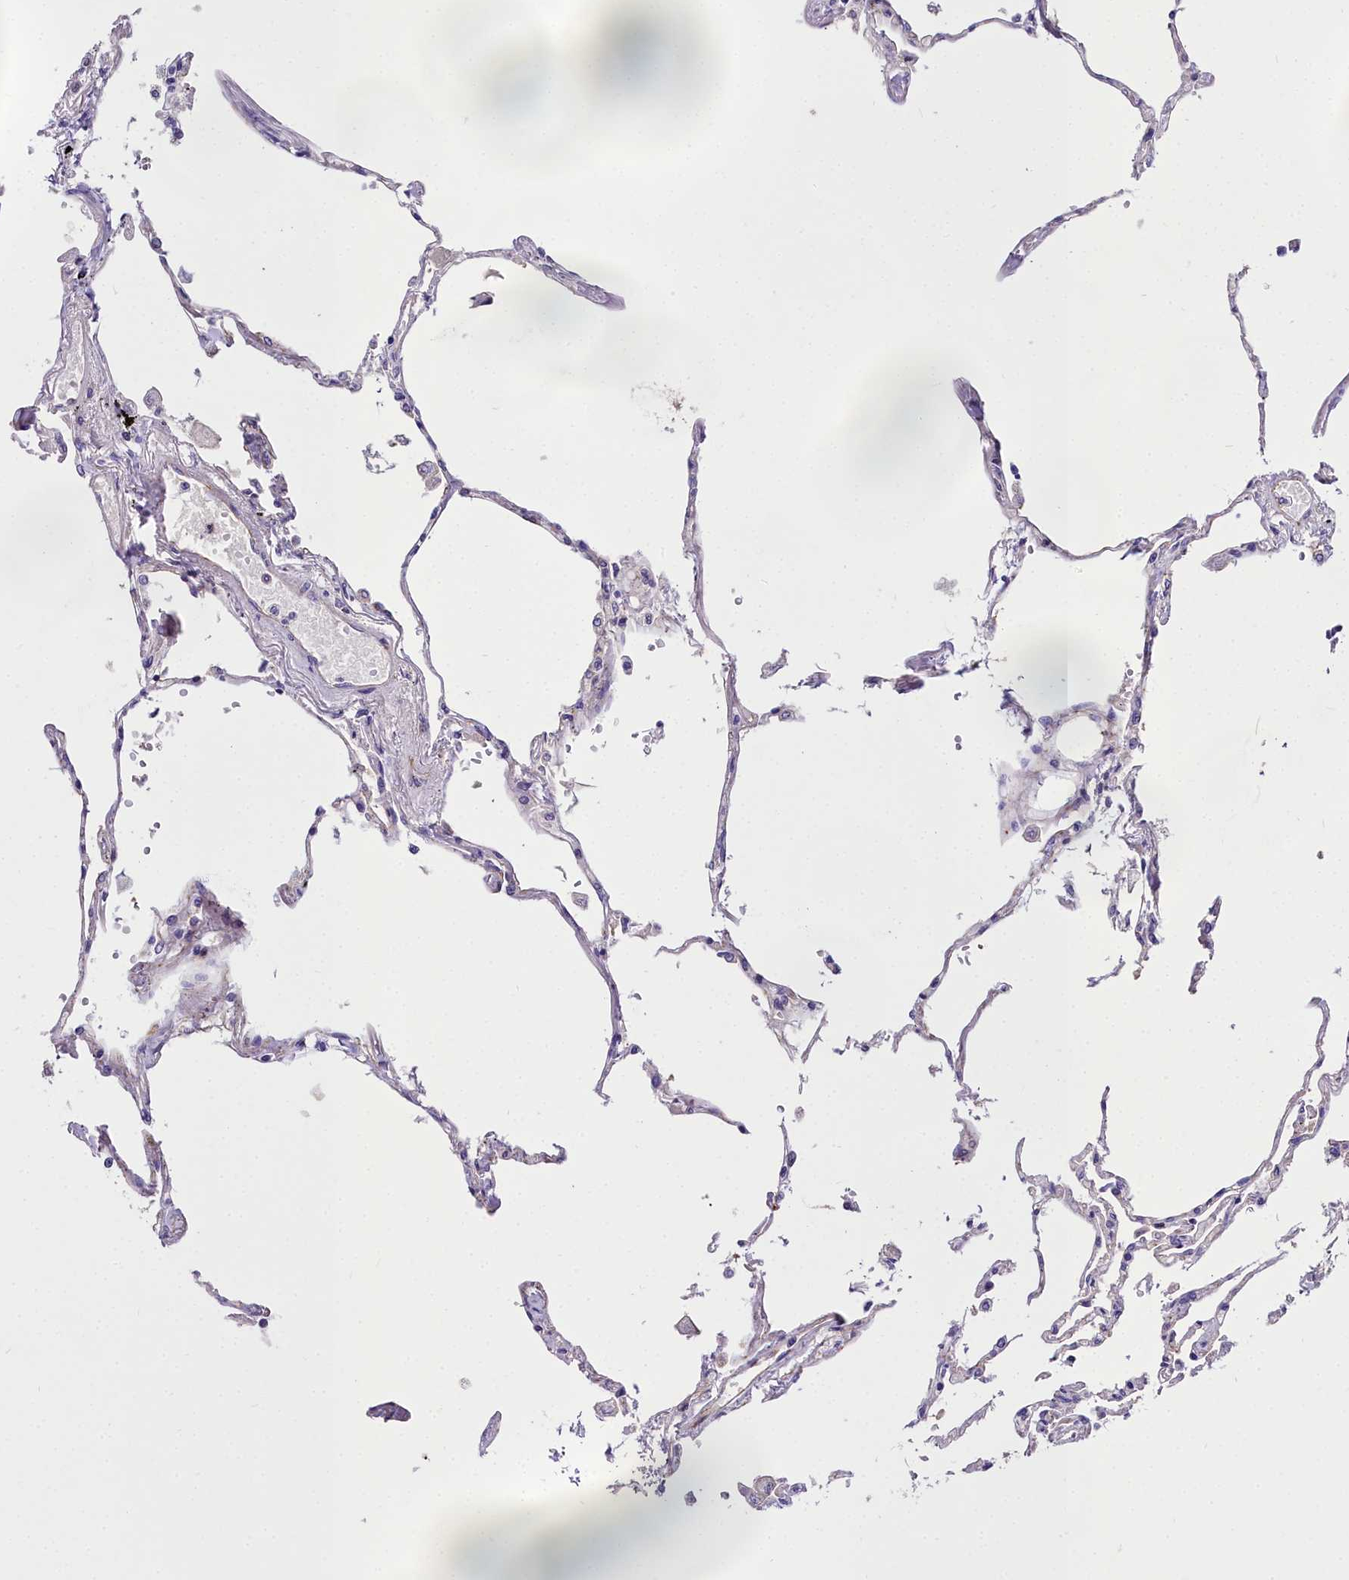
{"staining": {"intensity": "negative", "quantity": "none", "location": "none"}, "tissue": "lung", "cell_type": "Alveolar cells", "image_type": "normal", "snomed": [{"axis": "morphology", "description": "Normal tissue, NOS"}, {"axis": "topography", "description": "Lung"}], "caption": "The histopathology image shows no staining of alveolar cells in normal lung.", "gene": "MS4A18", "patient": {"sex": "female", "age": 67}}